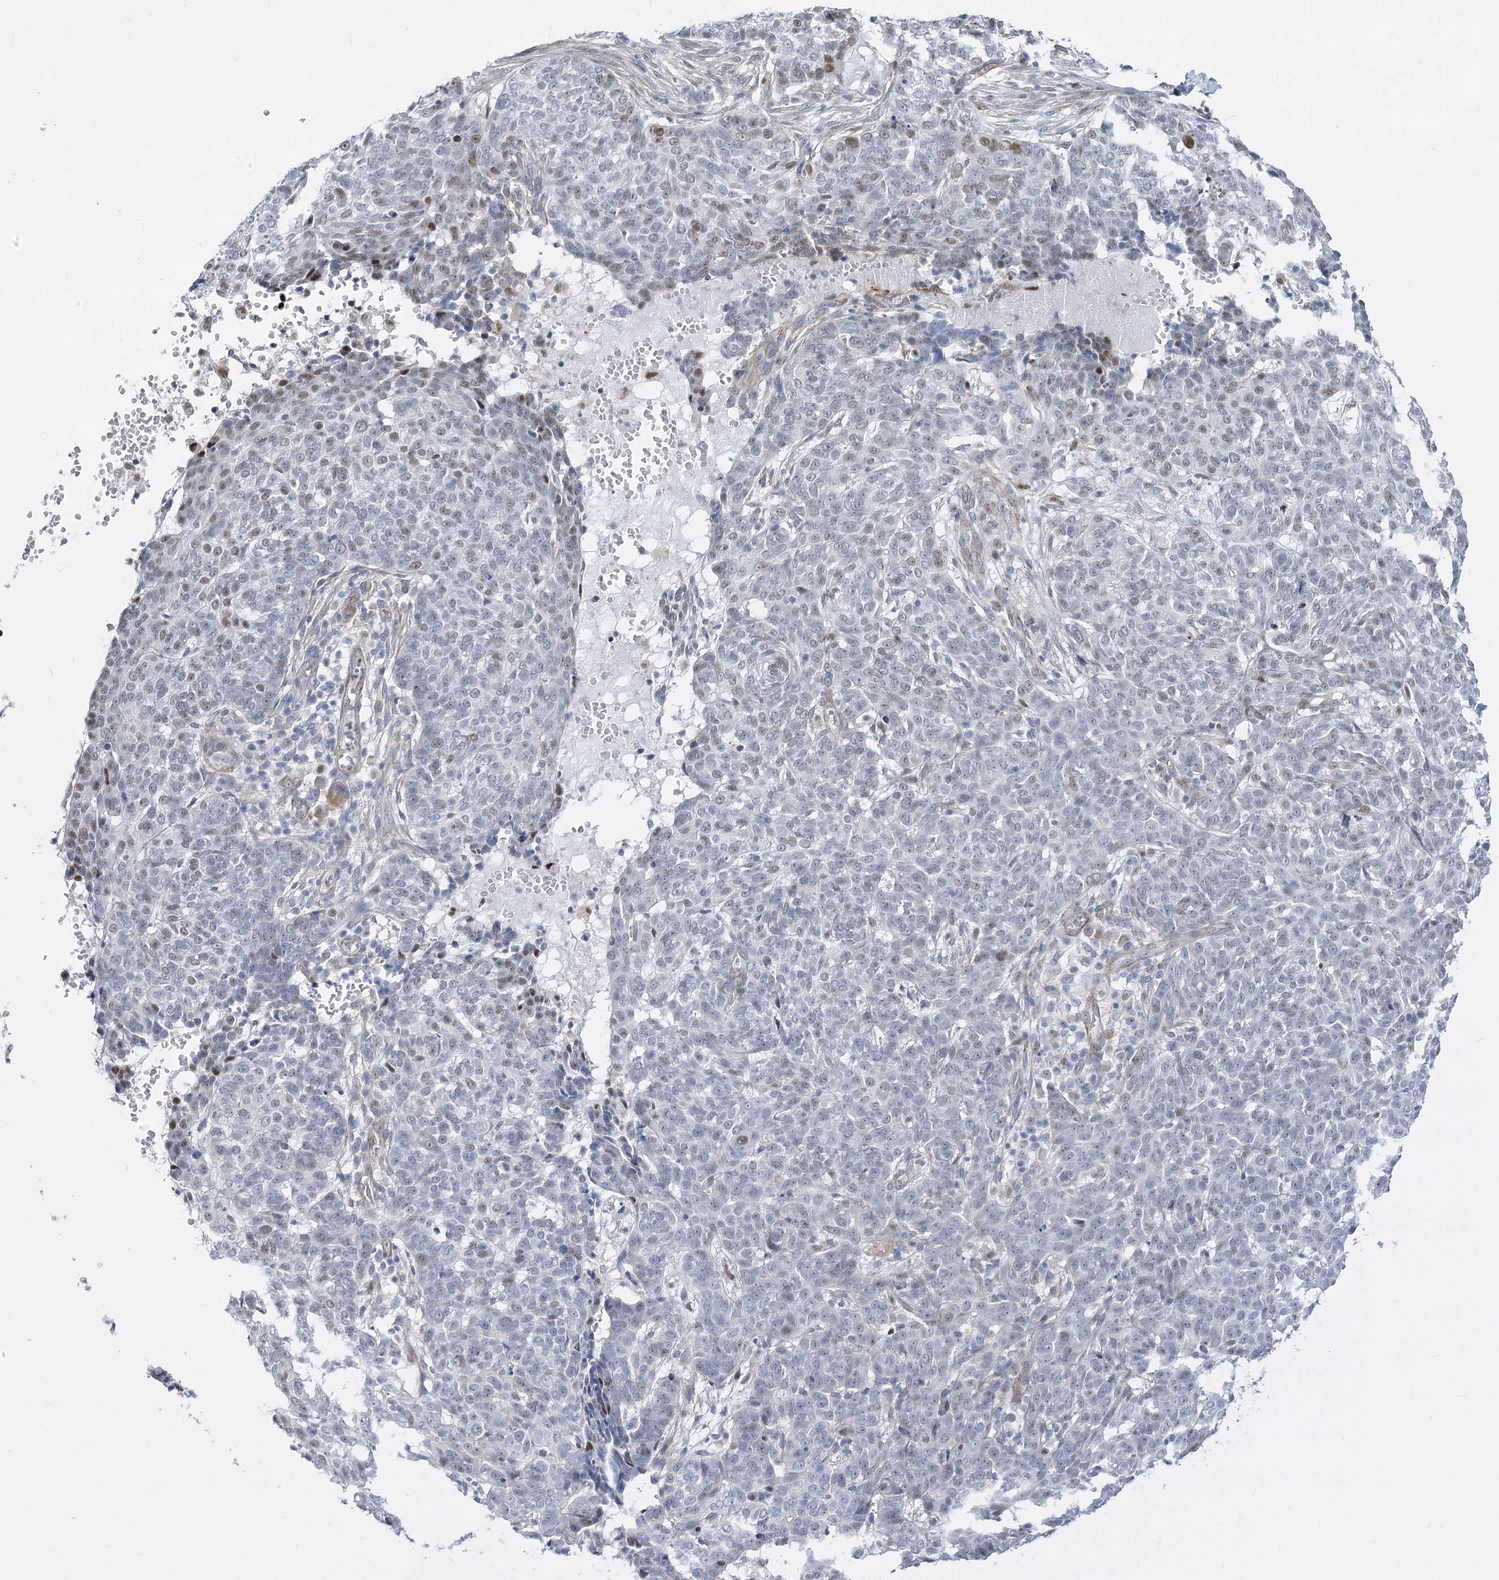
{"staining": {"intensity": "weak", "quantity": "<25%", "location": "nuclear"}, "tissue": "skin cancer", "cell_type": "Tumor cells", "image_type": "cancer", "snomed": [{"axis": "morphology", "description": "Basal cell carcinoma"}, {"axis": "topography", "description": "Skin"}], "caption": "Tumor cells are negative for brown protein staining in basal cell carcinoma (skin).", "gene": "ARSI", "patient": {"sex": "male", "age": 85}}